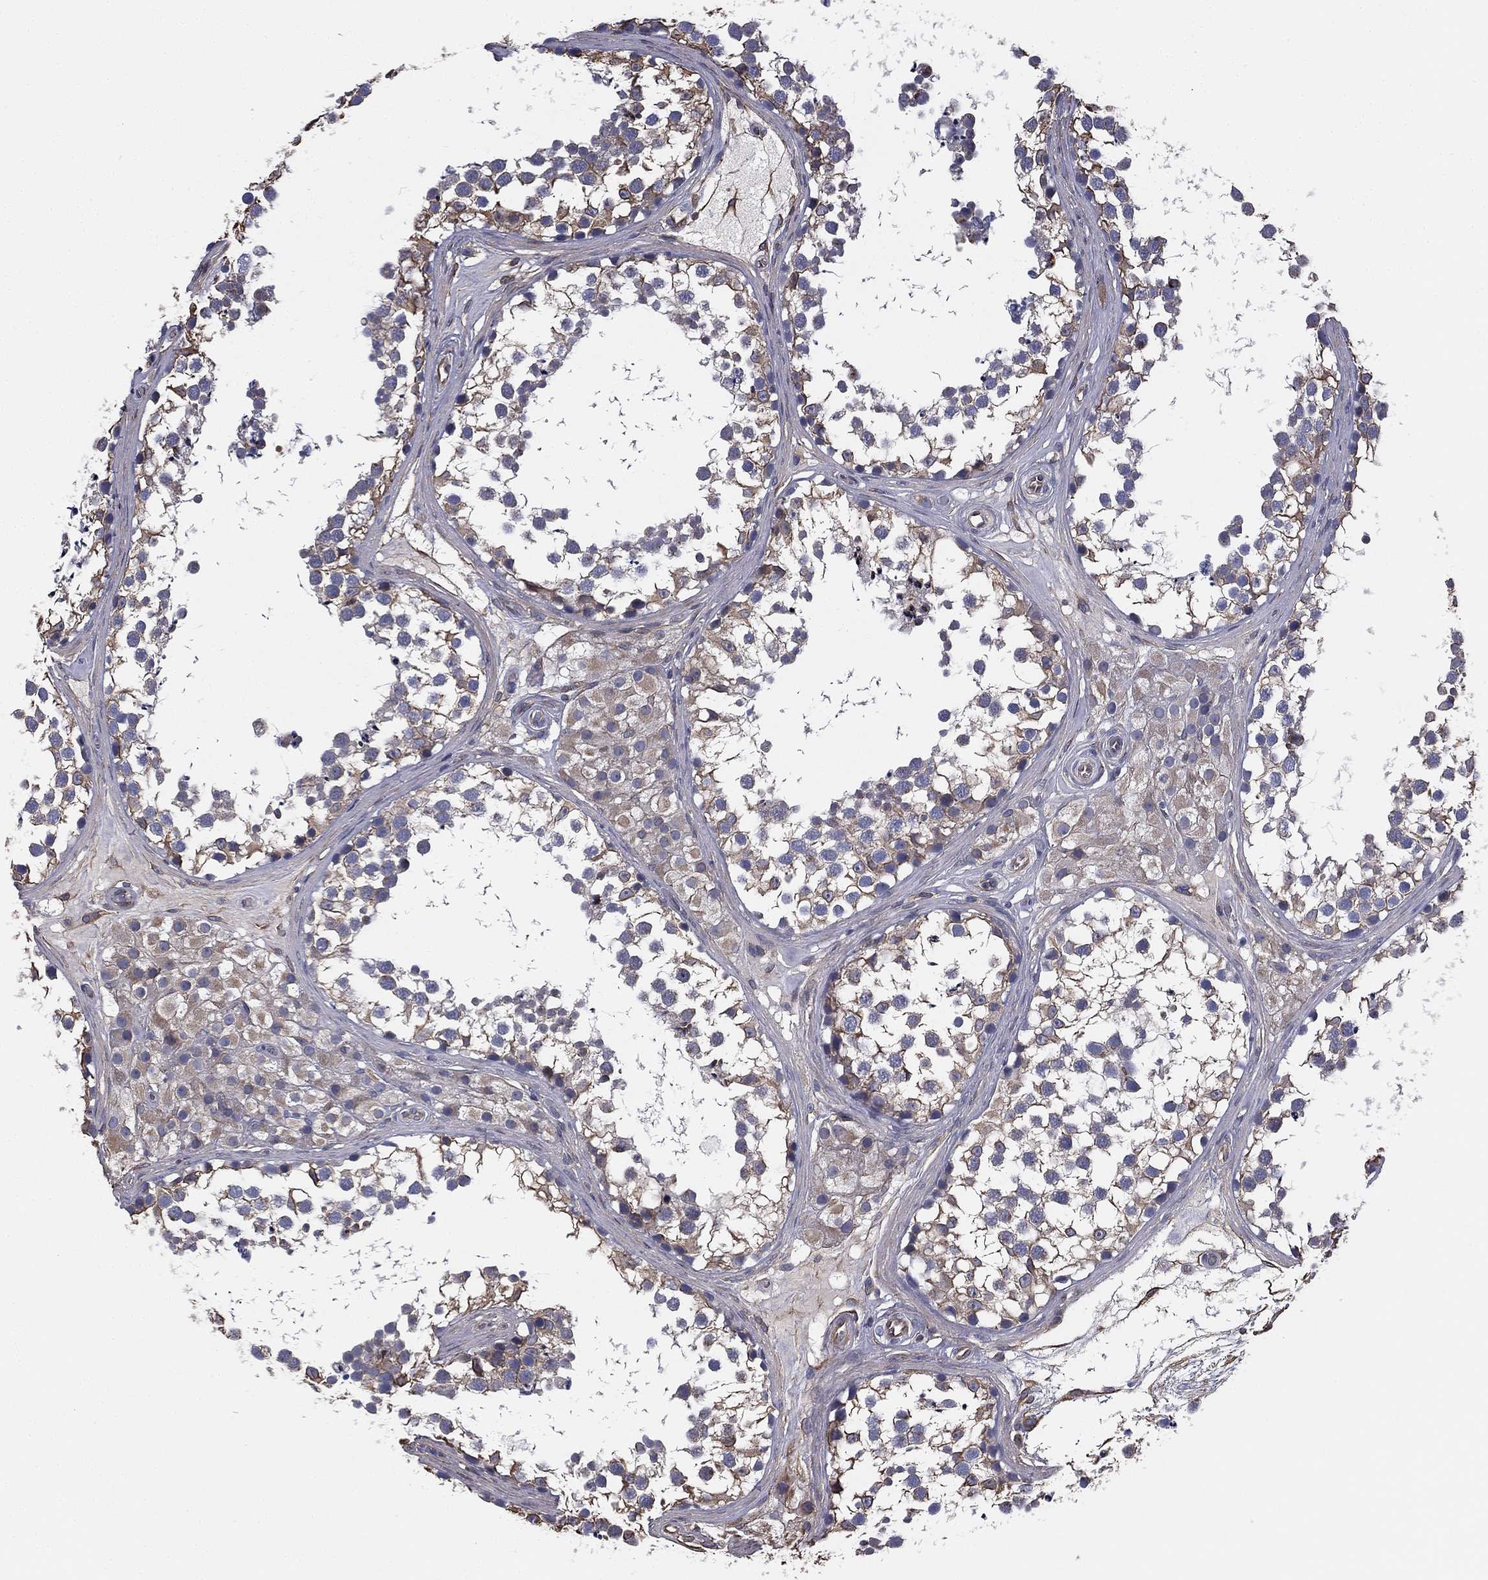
{"staining": {"intensity": "weak", "quantity": "25%-75%", "location": "cytoplasmic/membranous"}, "tissue": "testis", "cell_type": "Cells in seminiferous ducts", "image_type": "normal", "snomed": [{"axis": "morphology", "description": "Normal tissue, NOS"}, {"axis": "morphology", "description": "Seminoma, NOS"}, {"axis": "topography", "description": "Testis"}], "caption": "Testis stained for a protein exhibits weak cytoplasmic/membranous positivity in cells in seminiferous ducts.", "gene": "SCUBE1", "patient": {"sex": "male", "age": 65}}